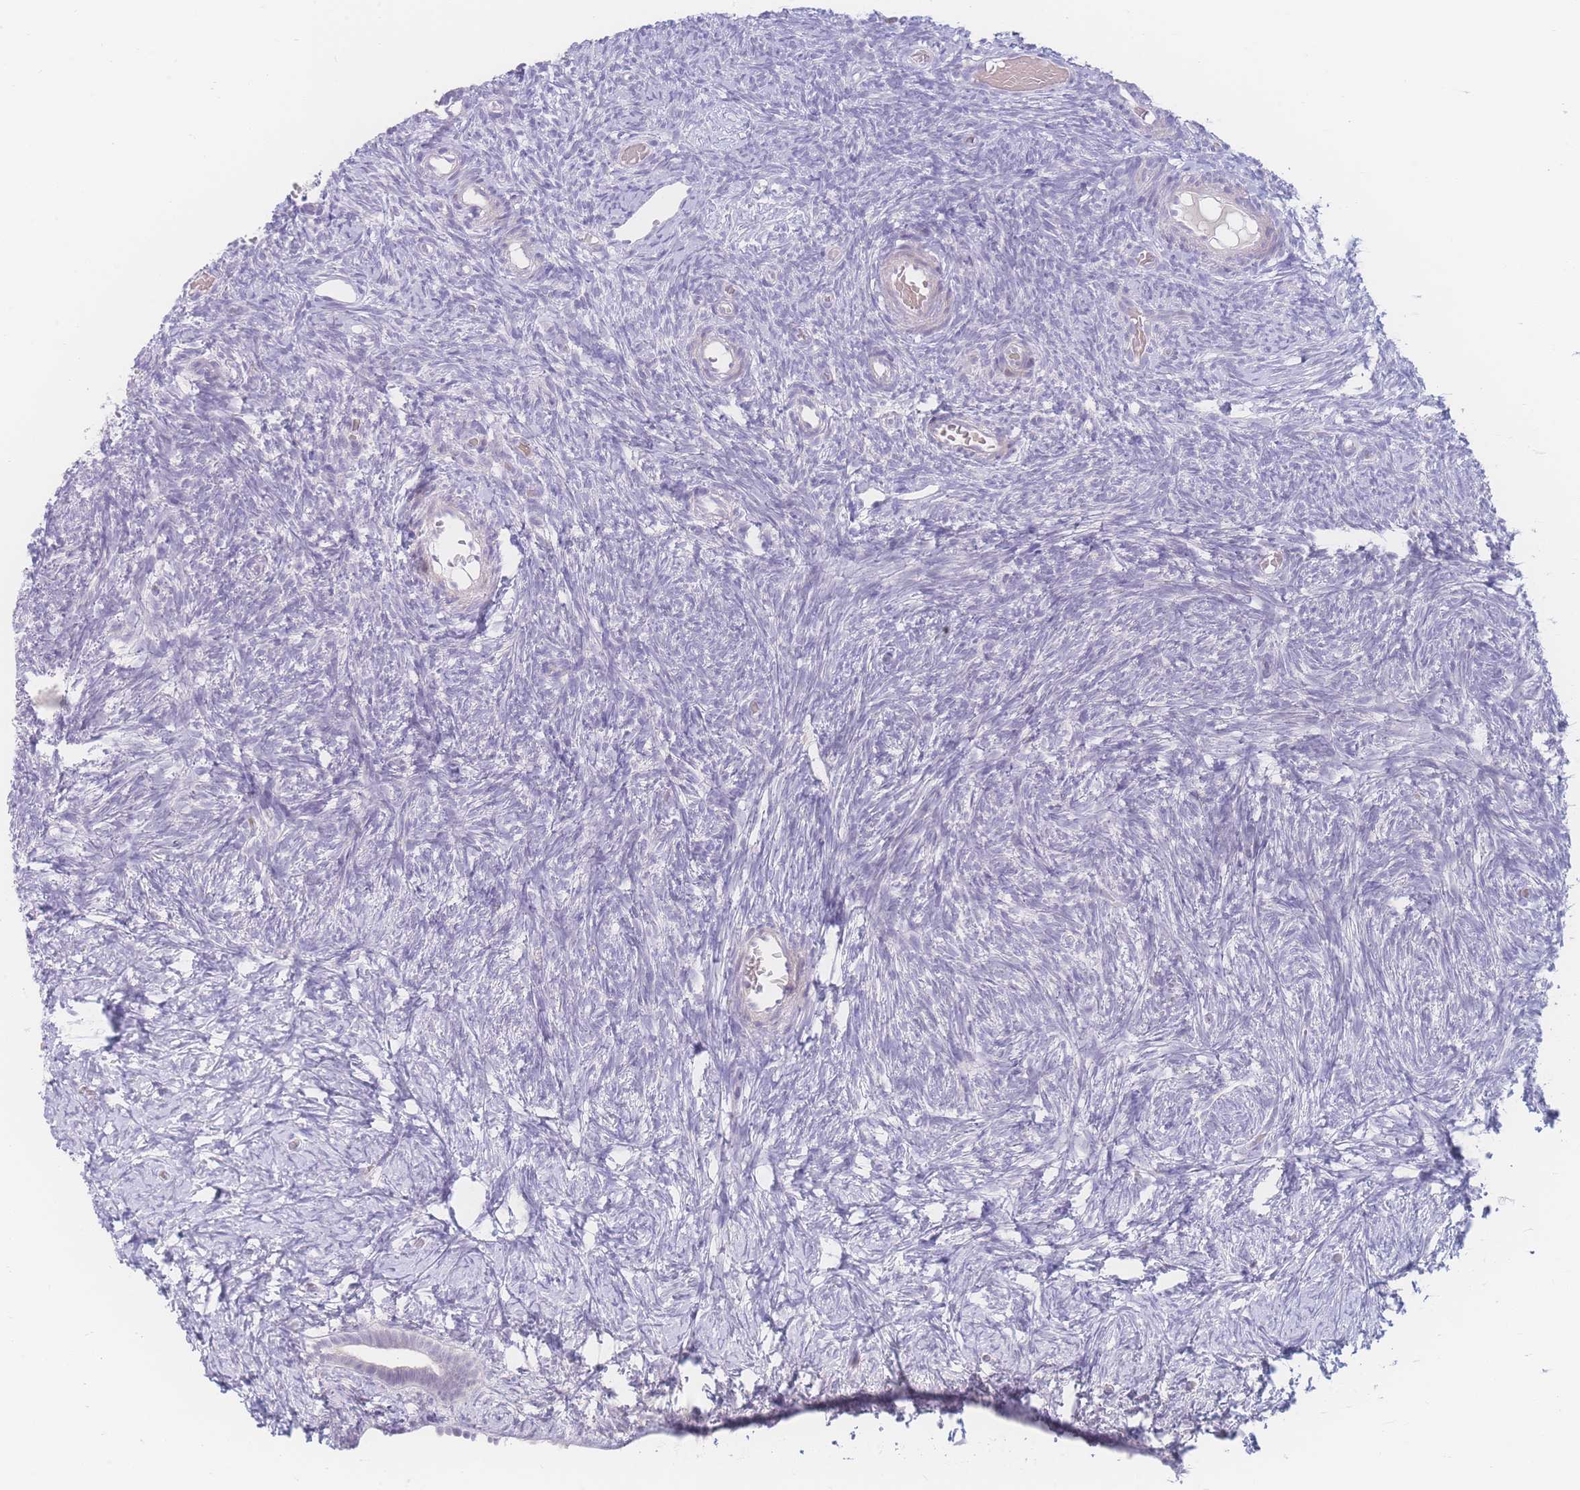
{"staining": {"intensity": "negative", "quantity": "none", "location": "none"}, "tissue": "ovary", "cell_type": "Ovarian stroma cells", "image_type": "normal", "snomed": [{"axis": "morphology", "description": "Normal tissue, NOS"}, {"axis": "topography", "description": "Ovary"}], "caption": "Photomicrograph shows no significant protein expression in ovarian stroma cells of normal ovary.", "gene": "PRSS22", "patient": {"sex": "female", "age": 39}}